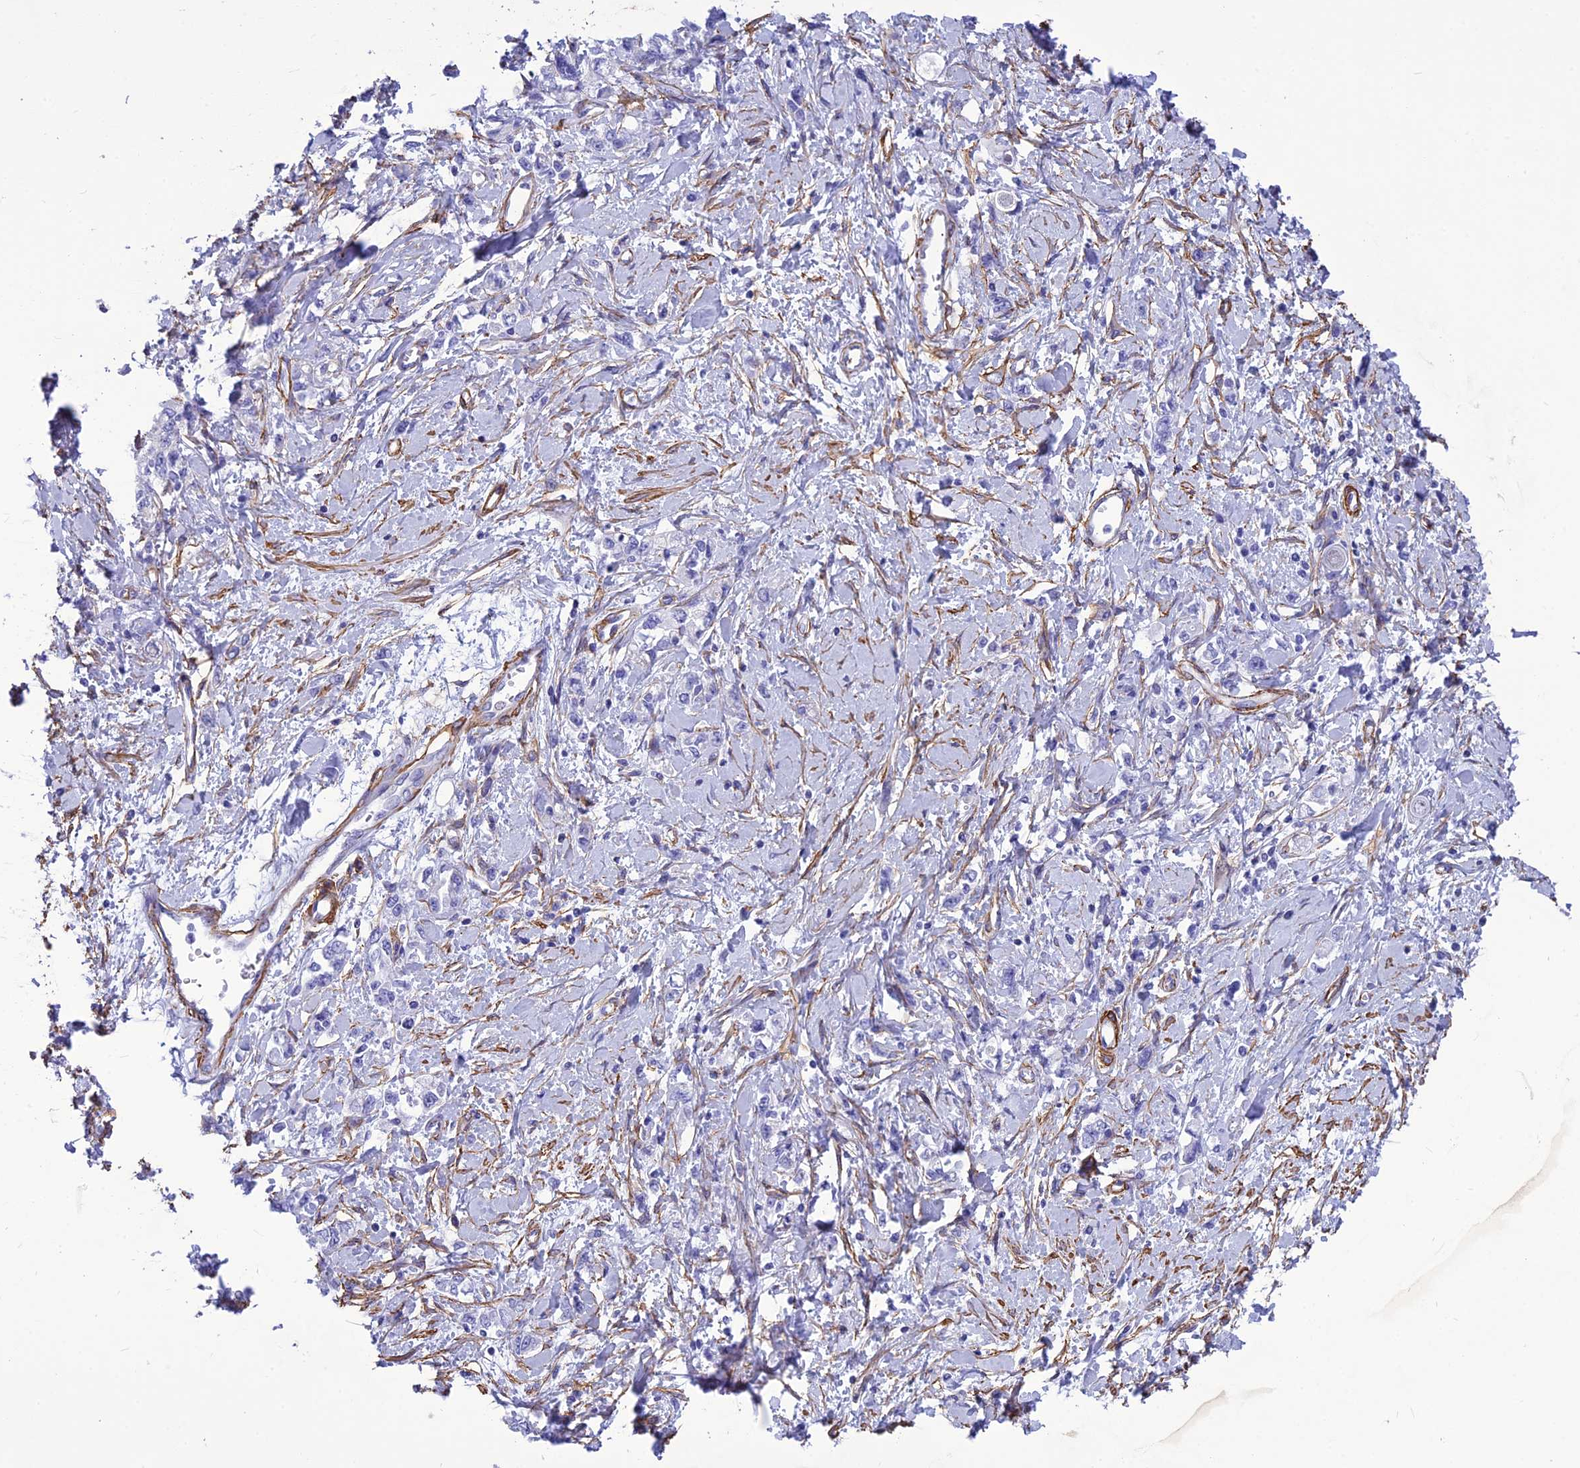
{"staining": {"intensity": "negative", "quantity": "none", "location": "none"}, "tissue": "stomach cancer", "cell_type": "Tumor cells", "image_type": "cancer", "snomed": [{"axis": "morphology", "description": "Adenocarcinoma, NOS"}, {"axis": "topography", "description": "Stomach"}], "caption": "Tumor cells are negative for protein expression in human stomach cancer (adenocarcinoma).", "gene": "NKD1", "patient": {"sex": "female", "age": 76}}